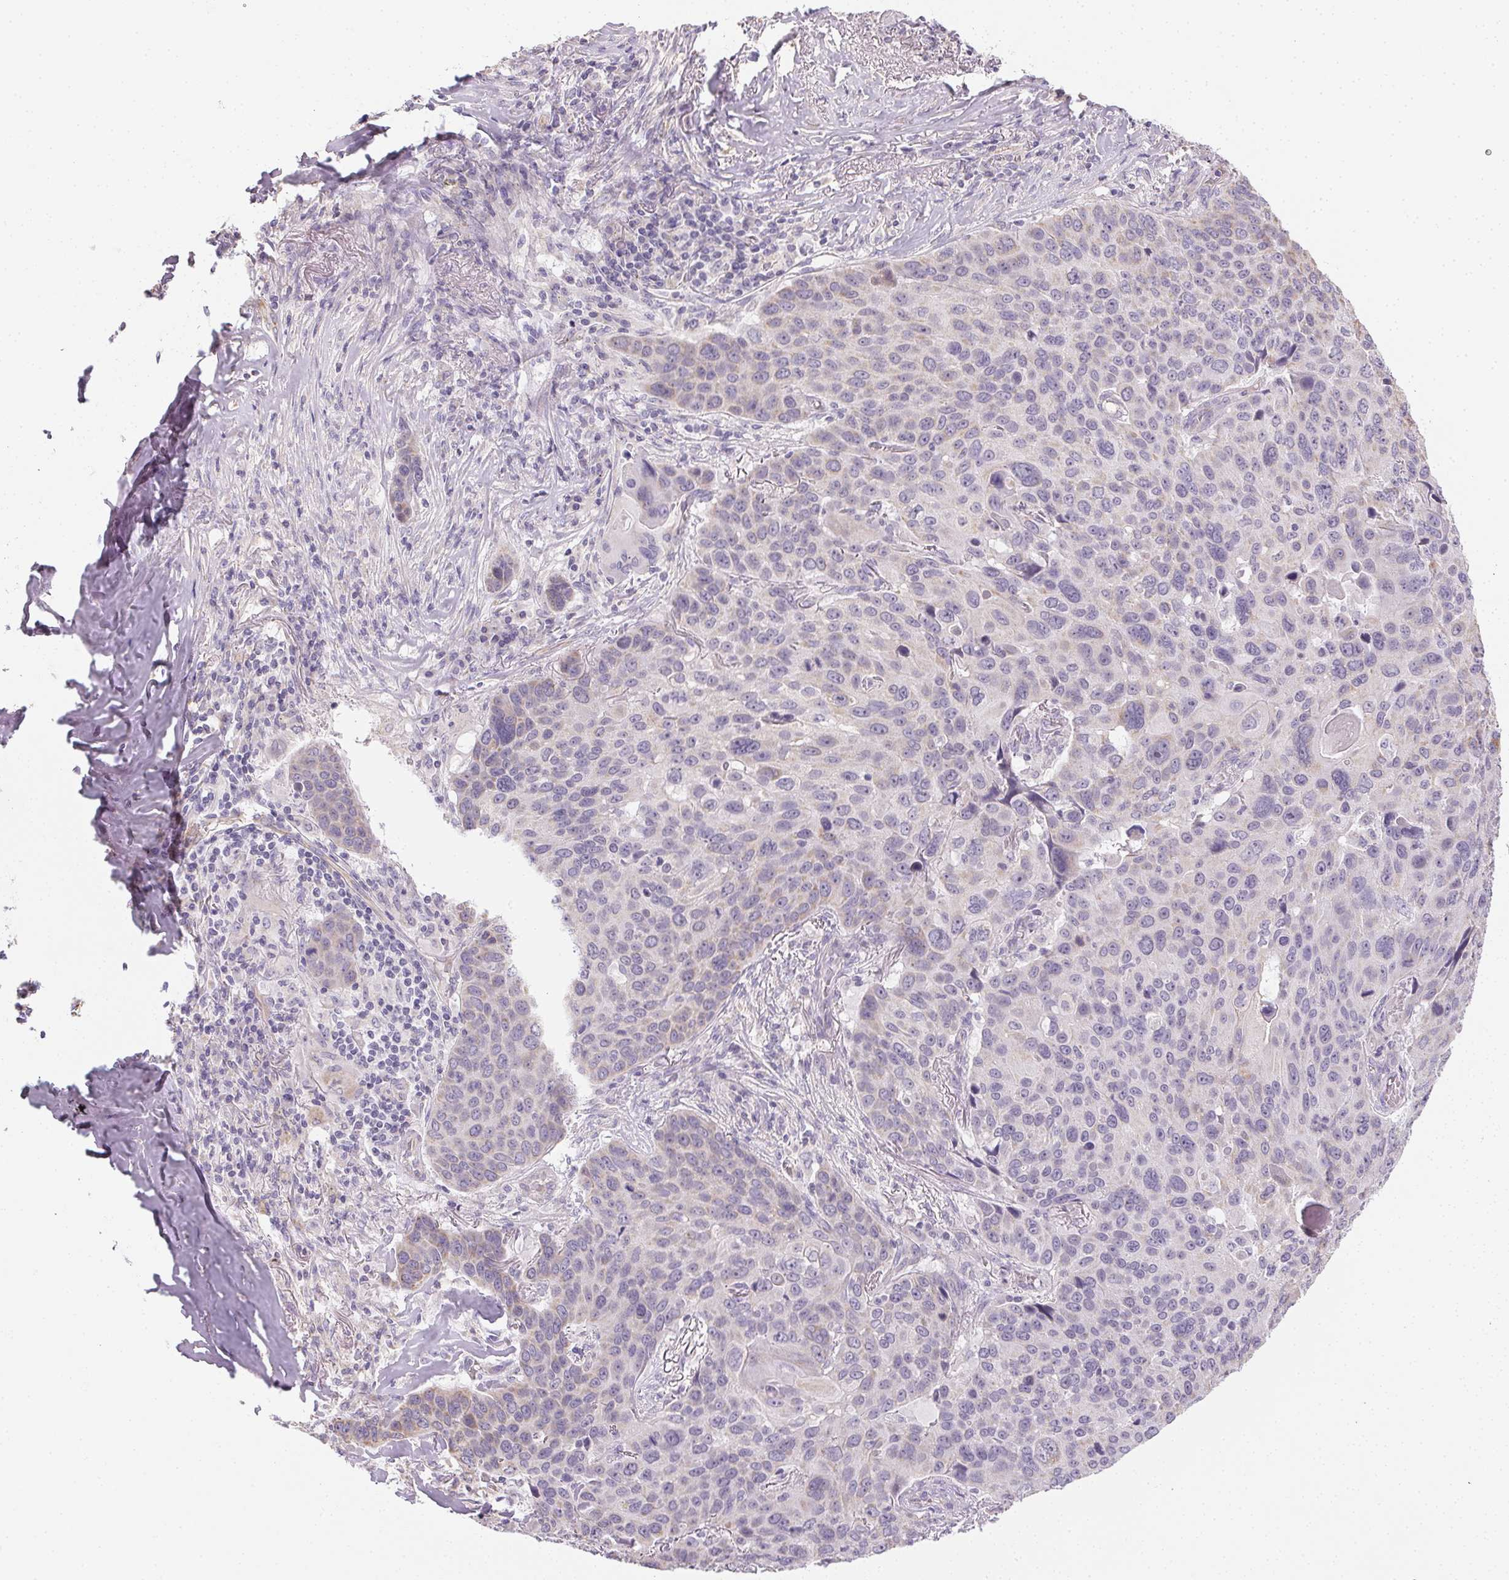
{"staining": {"intensity": "negative", "quantity": "none", "location": "none"}, "tissue": "lung cancer", "cell_type": "Tumor cells", "image_type": "cancer", "snomed": [{"axis": "morphology", "description": "Squamous cell carcinoma, NOS"}, {"axis": "topography", "description": "Lung"}], "caption": "Immunohistochemical staining of squamous cell carcinoma (lung) exhibits no significant positivity in tumor cells.", "gene": "SMYD1", "patient": {"sex": "male", "age": 68}}